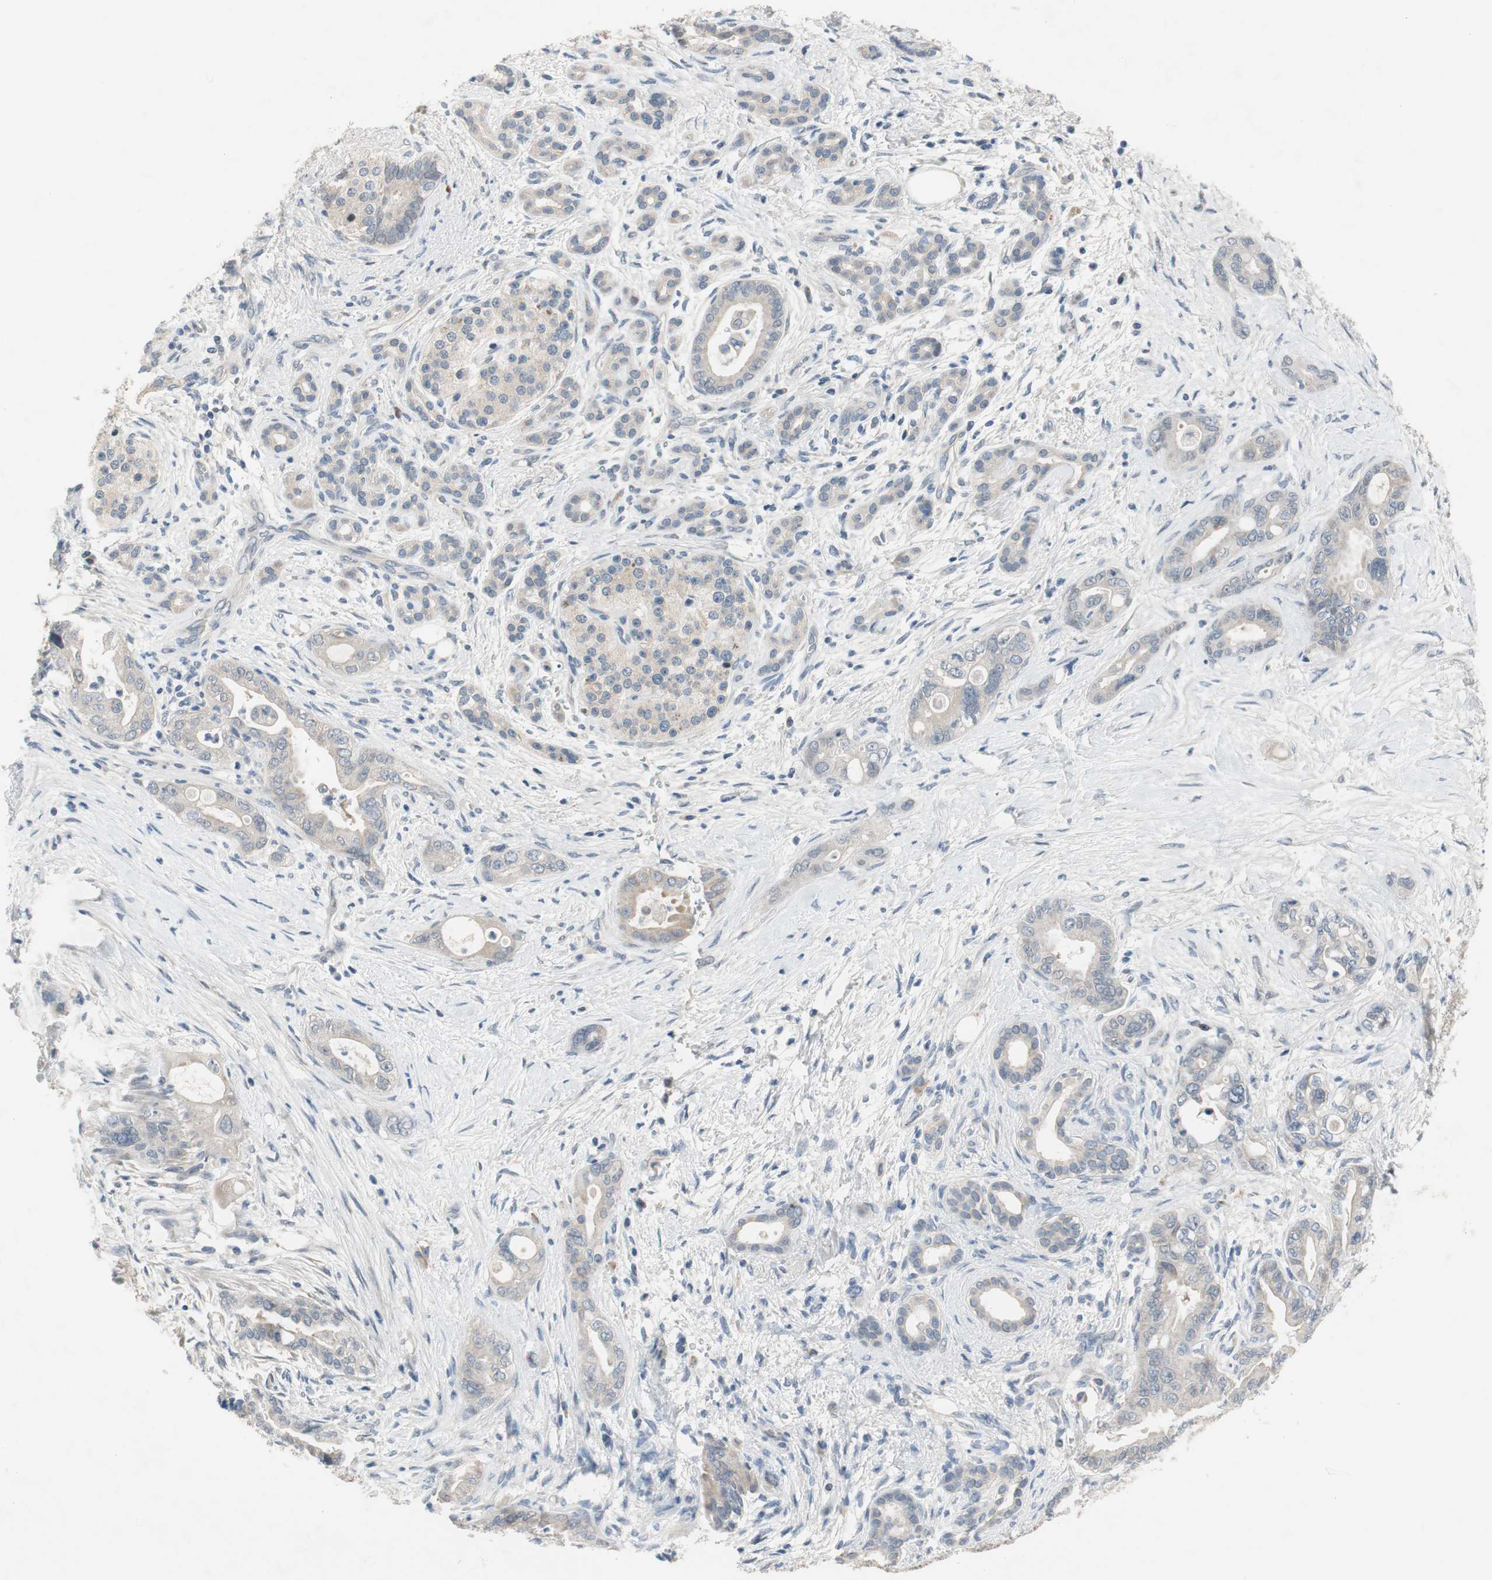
{"staining": {"intensity": "negative", "quantity": "none", "location": "none"}, "tissue": "pancreatic cancer", "cell_type": "Tumor cells", "image_type": "cancer", "snomed": [{"axis": "morphology", "description": "Adenocarcinoma, NOS"}, {"axis": "topography", "description": "Pancreas"}], "caption": "This is a histopathology image of immunohistochemistry staining of pancreatic cancer (adenocarcinoma), which shows no positivity in tumor cells.", "gene": "TACR3", "patient": {"sex": "male", "age": 70}}